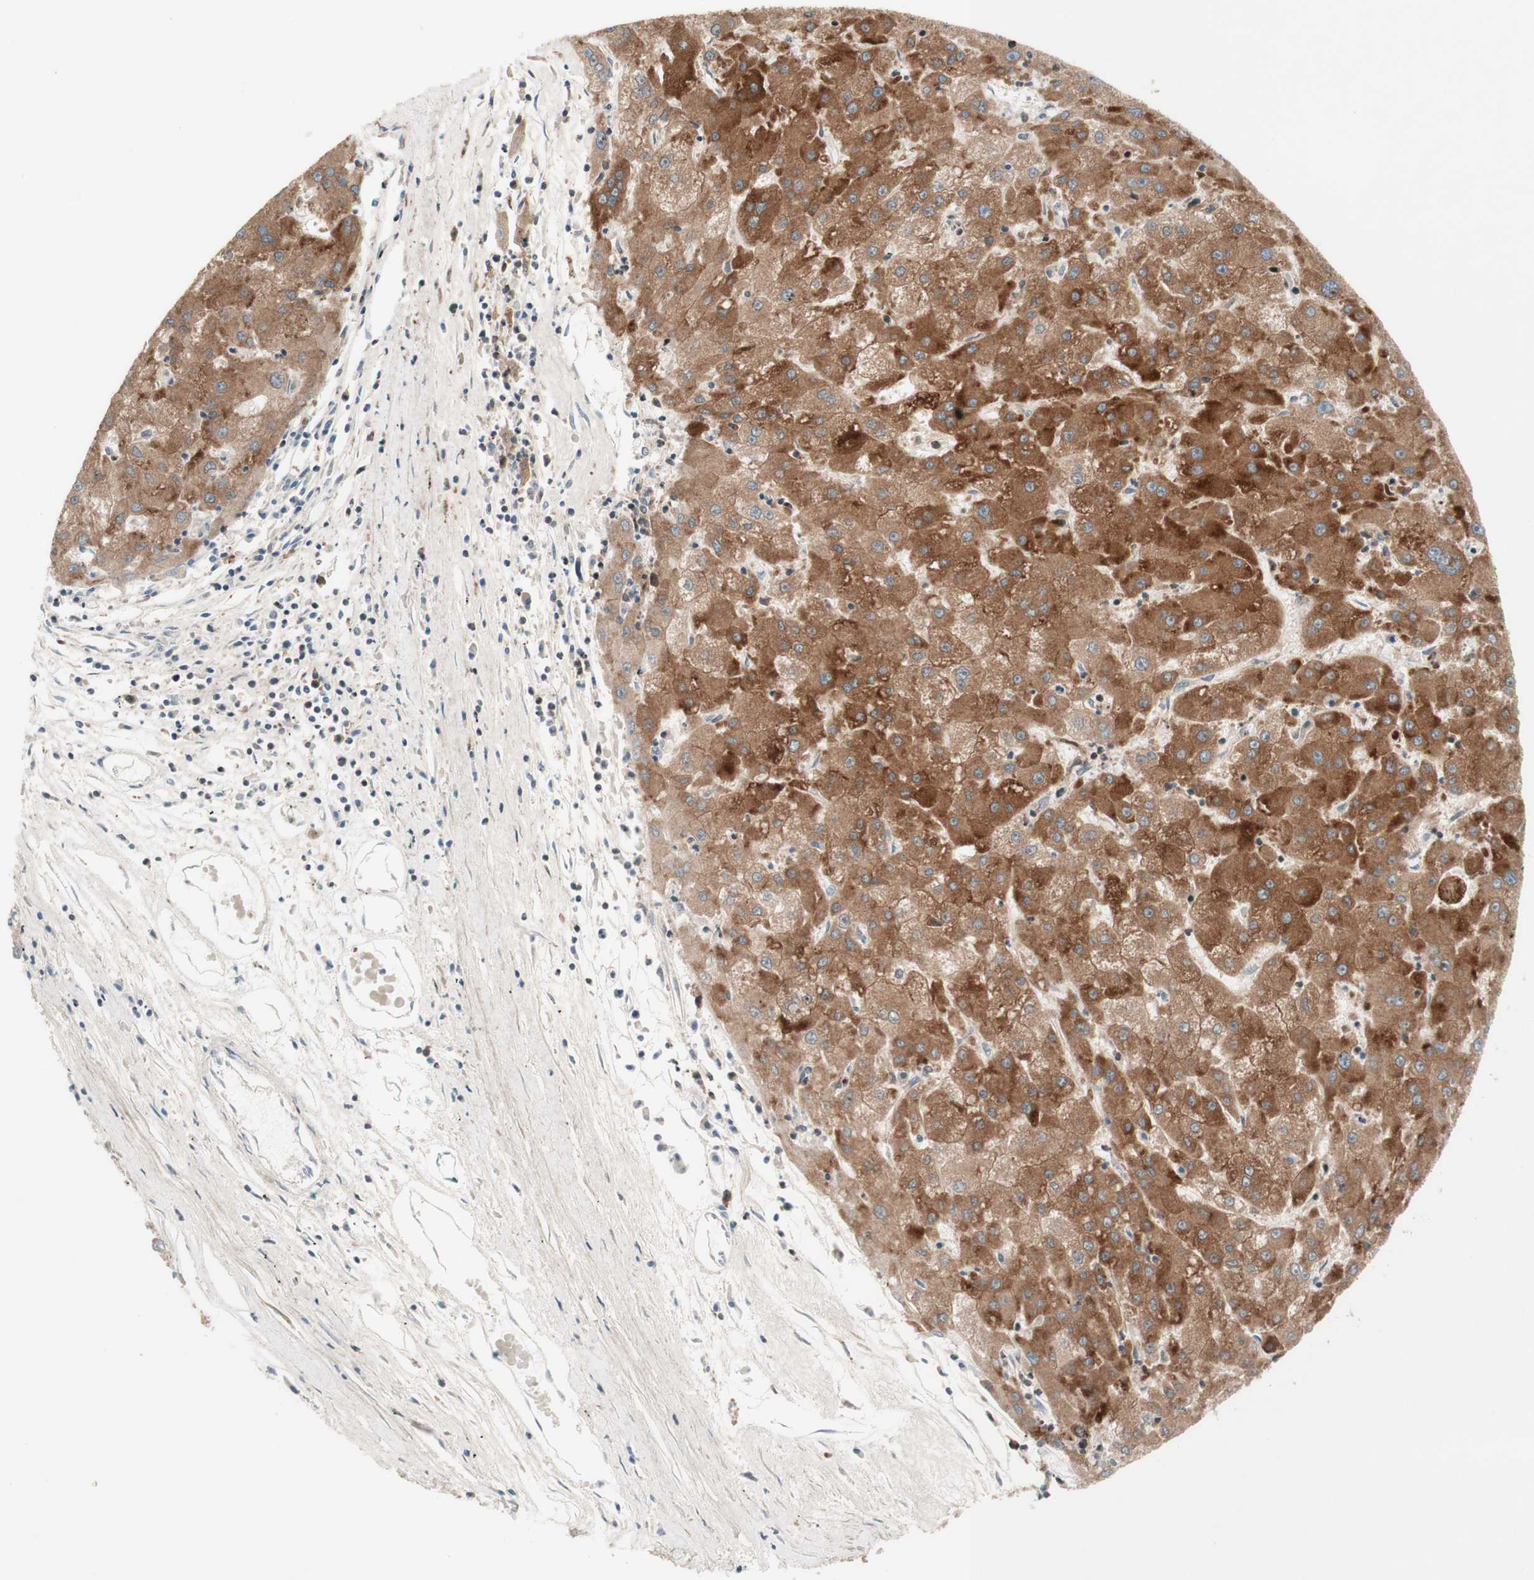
{"staining": {"intensity": "moderate", "quantity": ">75%", "location": "cytoplasmic/membranous"}, "tissue": "liver cancer", "cell_type": "Tumor cells", "image_type": "cancer", "snomed": [{"axis": "morphology", "description": "Carcinoma, Hepatocellular, NOS"}, {"axis": "topography", "description": "Liver"}], "caption": "Liver hepatocellular carcinoma stained with DAB IHC shows medium levels of moderate cytoplasmic/membranous expression in approximately >75% of tumor cells.", "gene": "CCN4", "patient": {"sex": "male", "age": 72}}